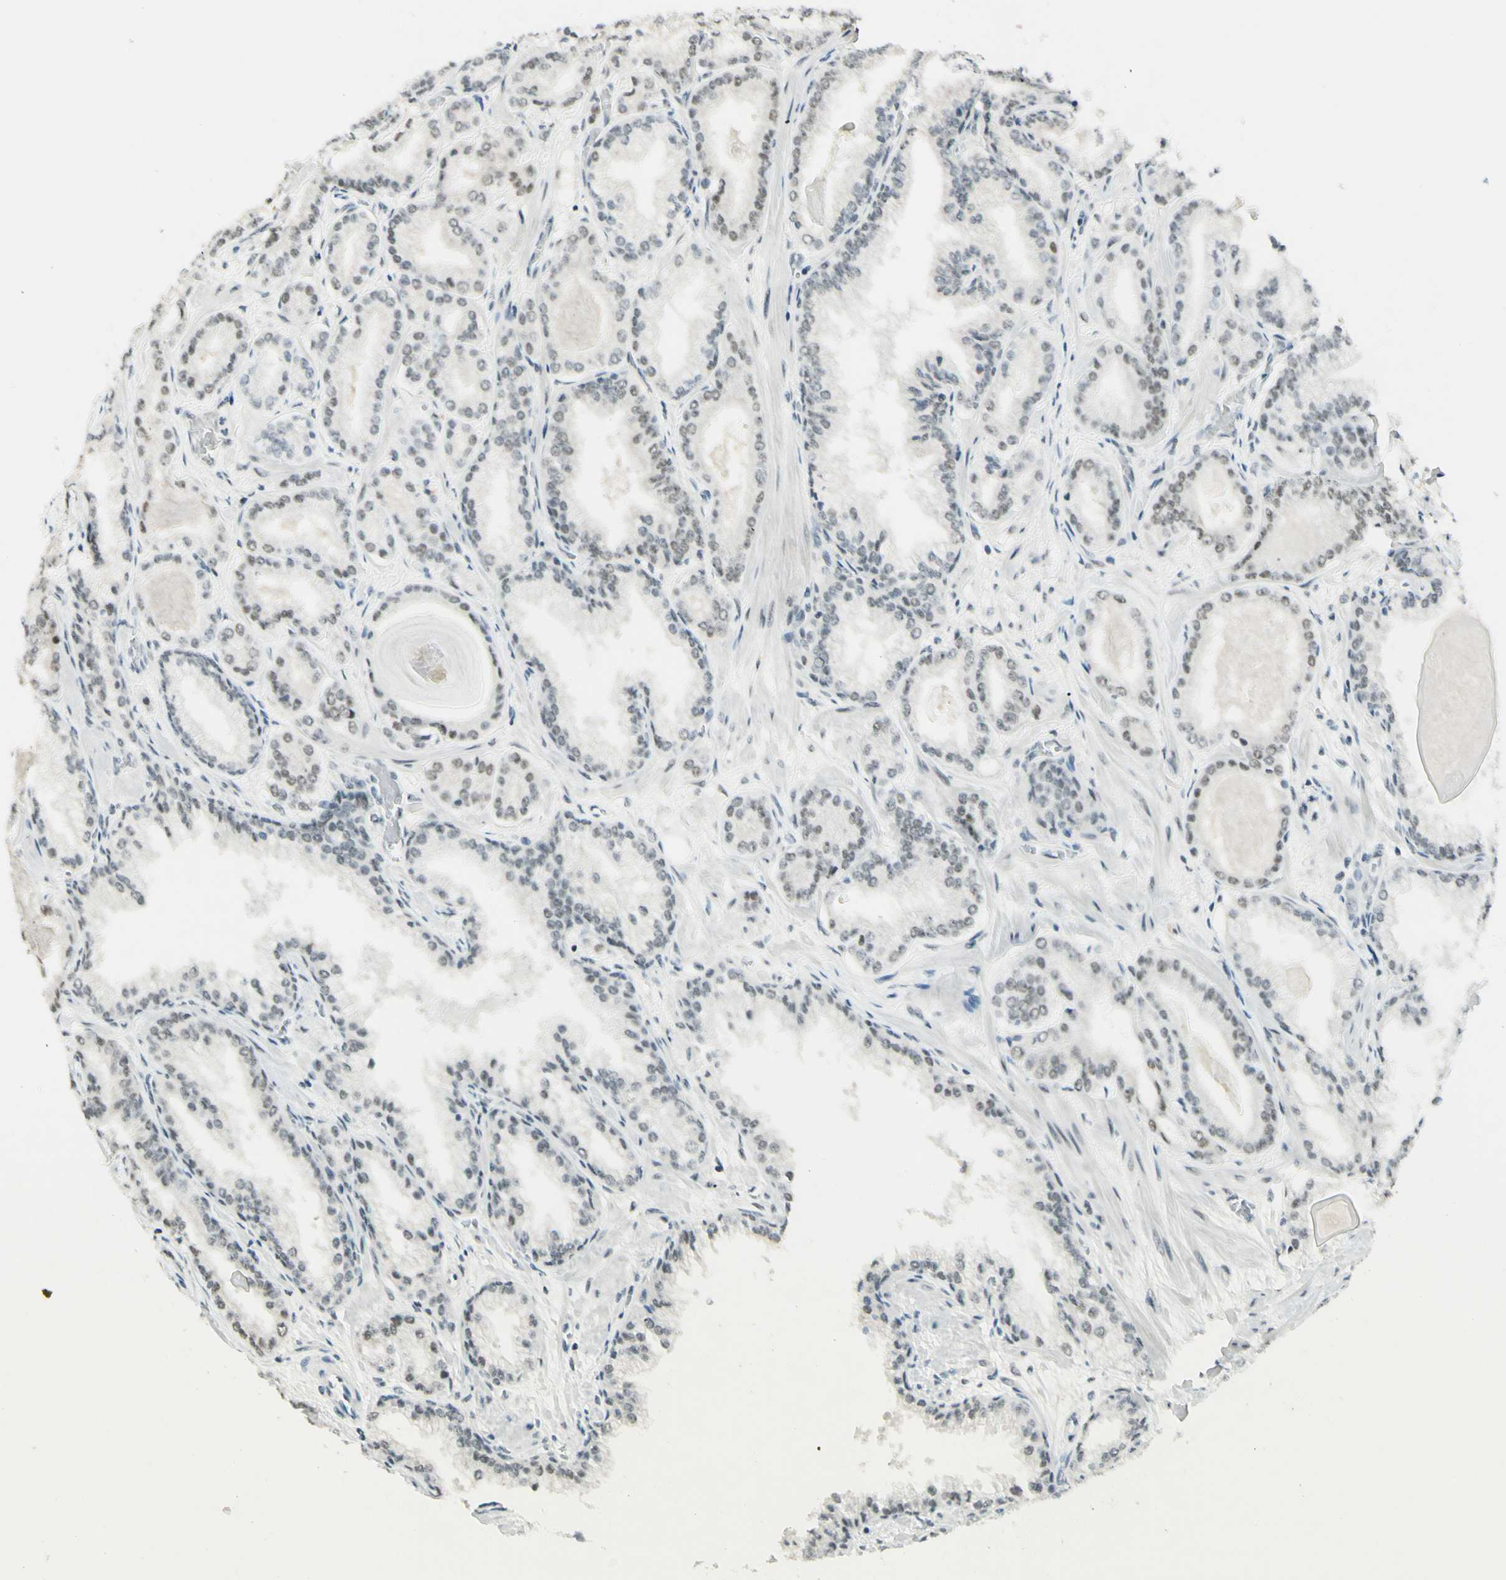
{"staining": {"intensity": "weak", "quantity": "25%-75%", "location": "nuclear"}, "tissue": "prostate cancer", "cell_type": "Tumor cells", "image_type": "cancer", "snomed": [{"axis": "morphology", "description": "Adenocarcinoma, Low grade"}, {"axis": "topography", "description": "Prostate"}], "caption": "Tumor cells reveal weak nuclear staining in about 25%-75% of cells in adenocarcinoma (low-grade) (prostate). The protein of interest is shown in brown color, while the nuclei are stained blue.", "gene": "PMS2", "patient": {"sex": "male", "age": 59}}